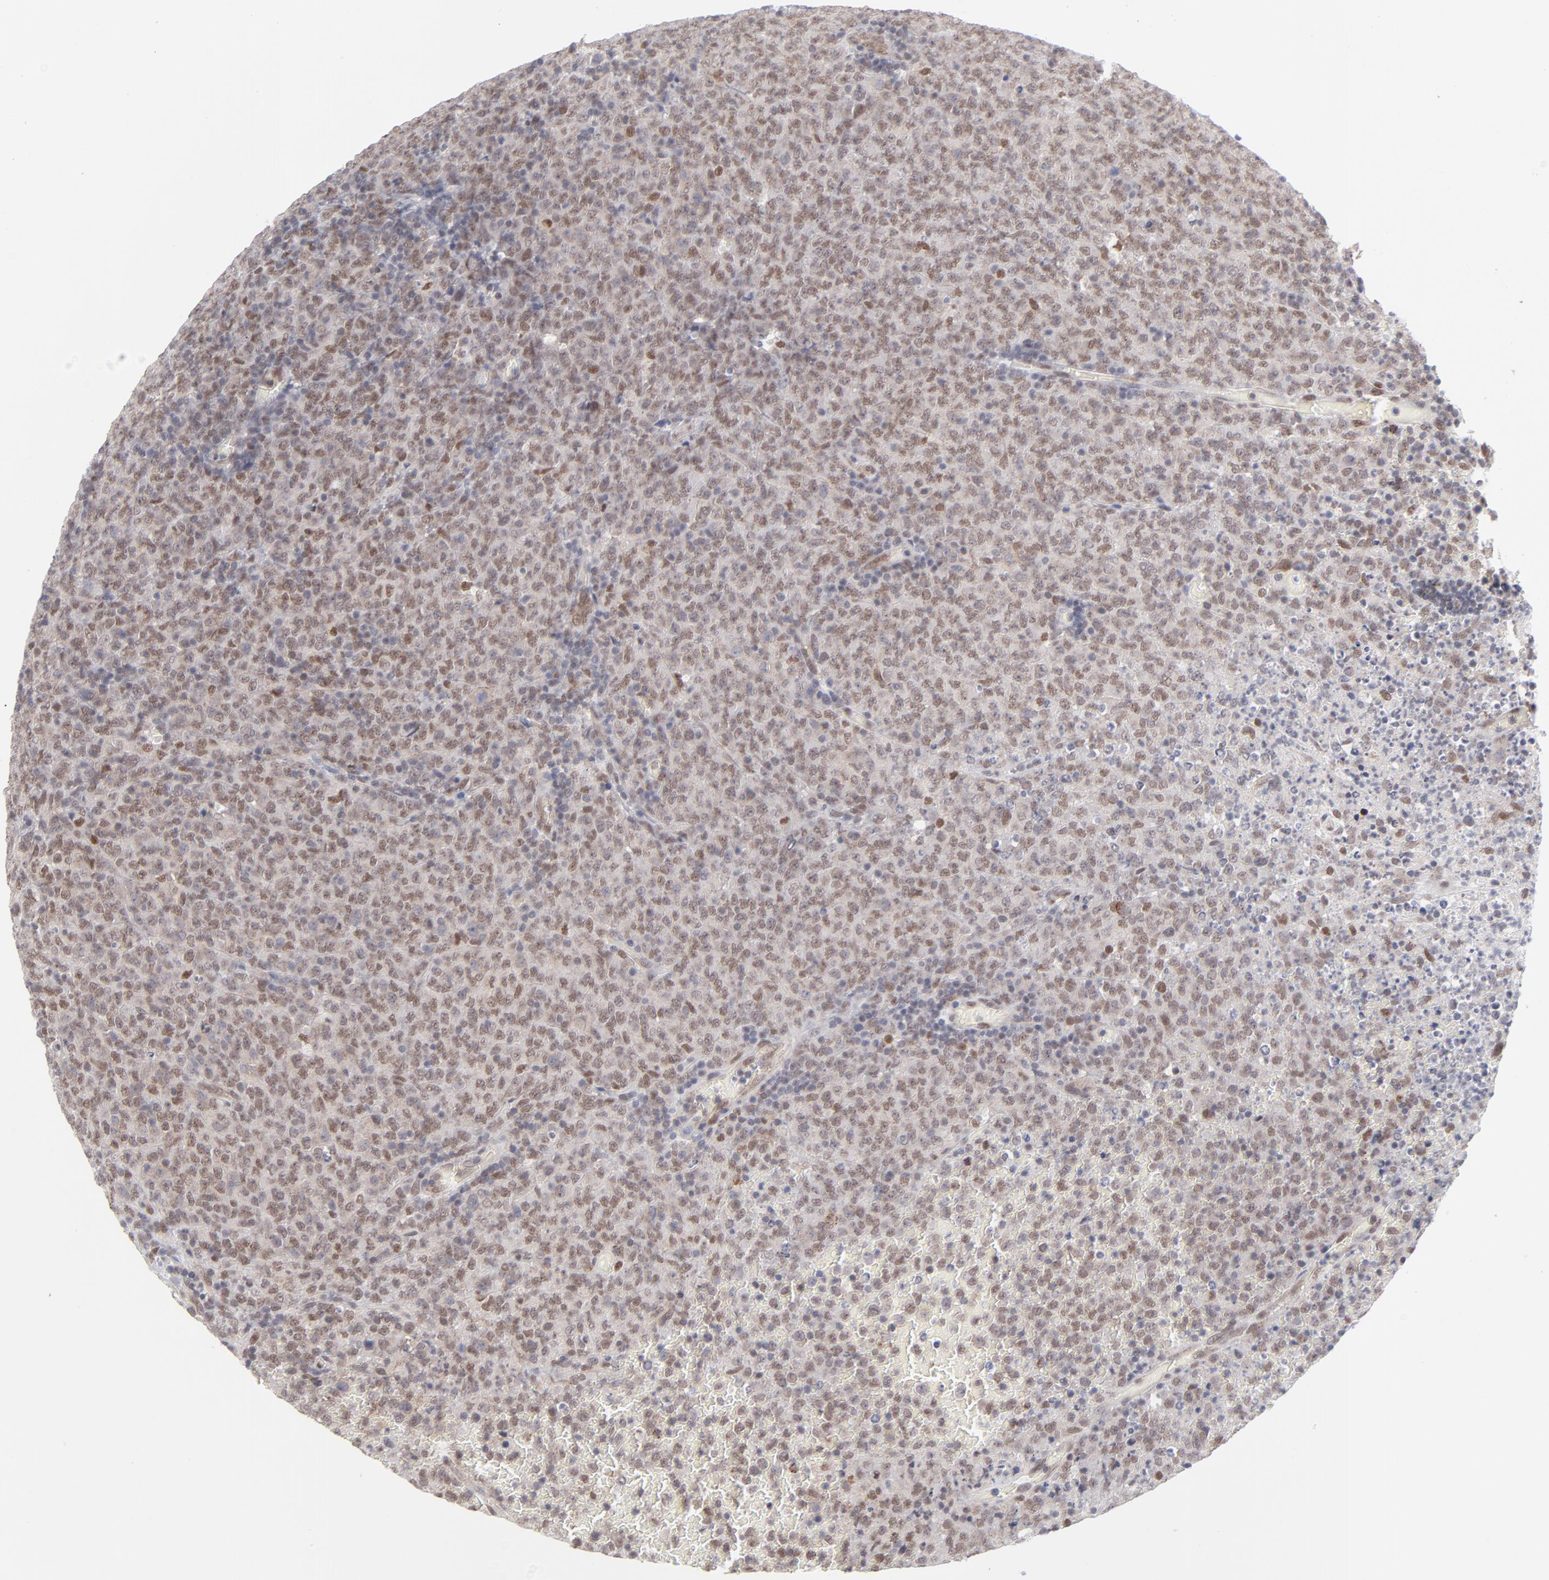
{"staining": {"intensity": "moderate", "quantity": ">75%", "location": "cytoplasmic/membranous,nuclear"}, "tissue": "lymphoma", "cell_type": "Tumor cells", "image_type": "cancer", "snomed": [{"axis": "morphology", "description": "Malignant lymphoma, non-Hodgkin's type, High grade"}, {"axis": "topography", "description": "Tonsil"}], "caption": "IHC photomicrograph of malignant lymphoma, non-Hodgkin's type (high-grade) stained for a protein (brown), which shows medium levels of moderate cytoplasmic/membranous and nuclear positivity in approximately >75% of tumor cells.", "gene": "NBN", "patient": {"sex": "female", "age": 36}}